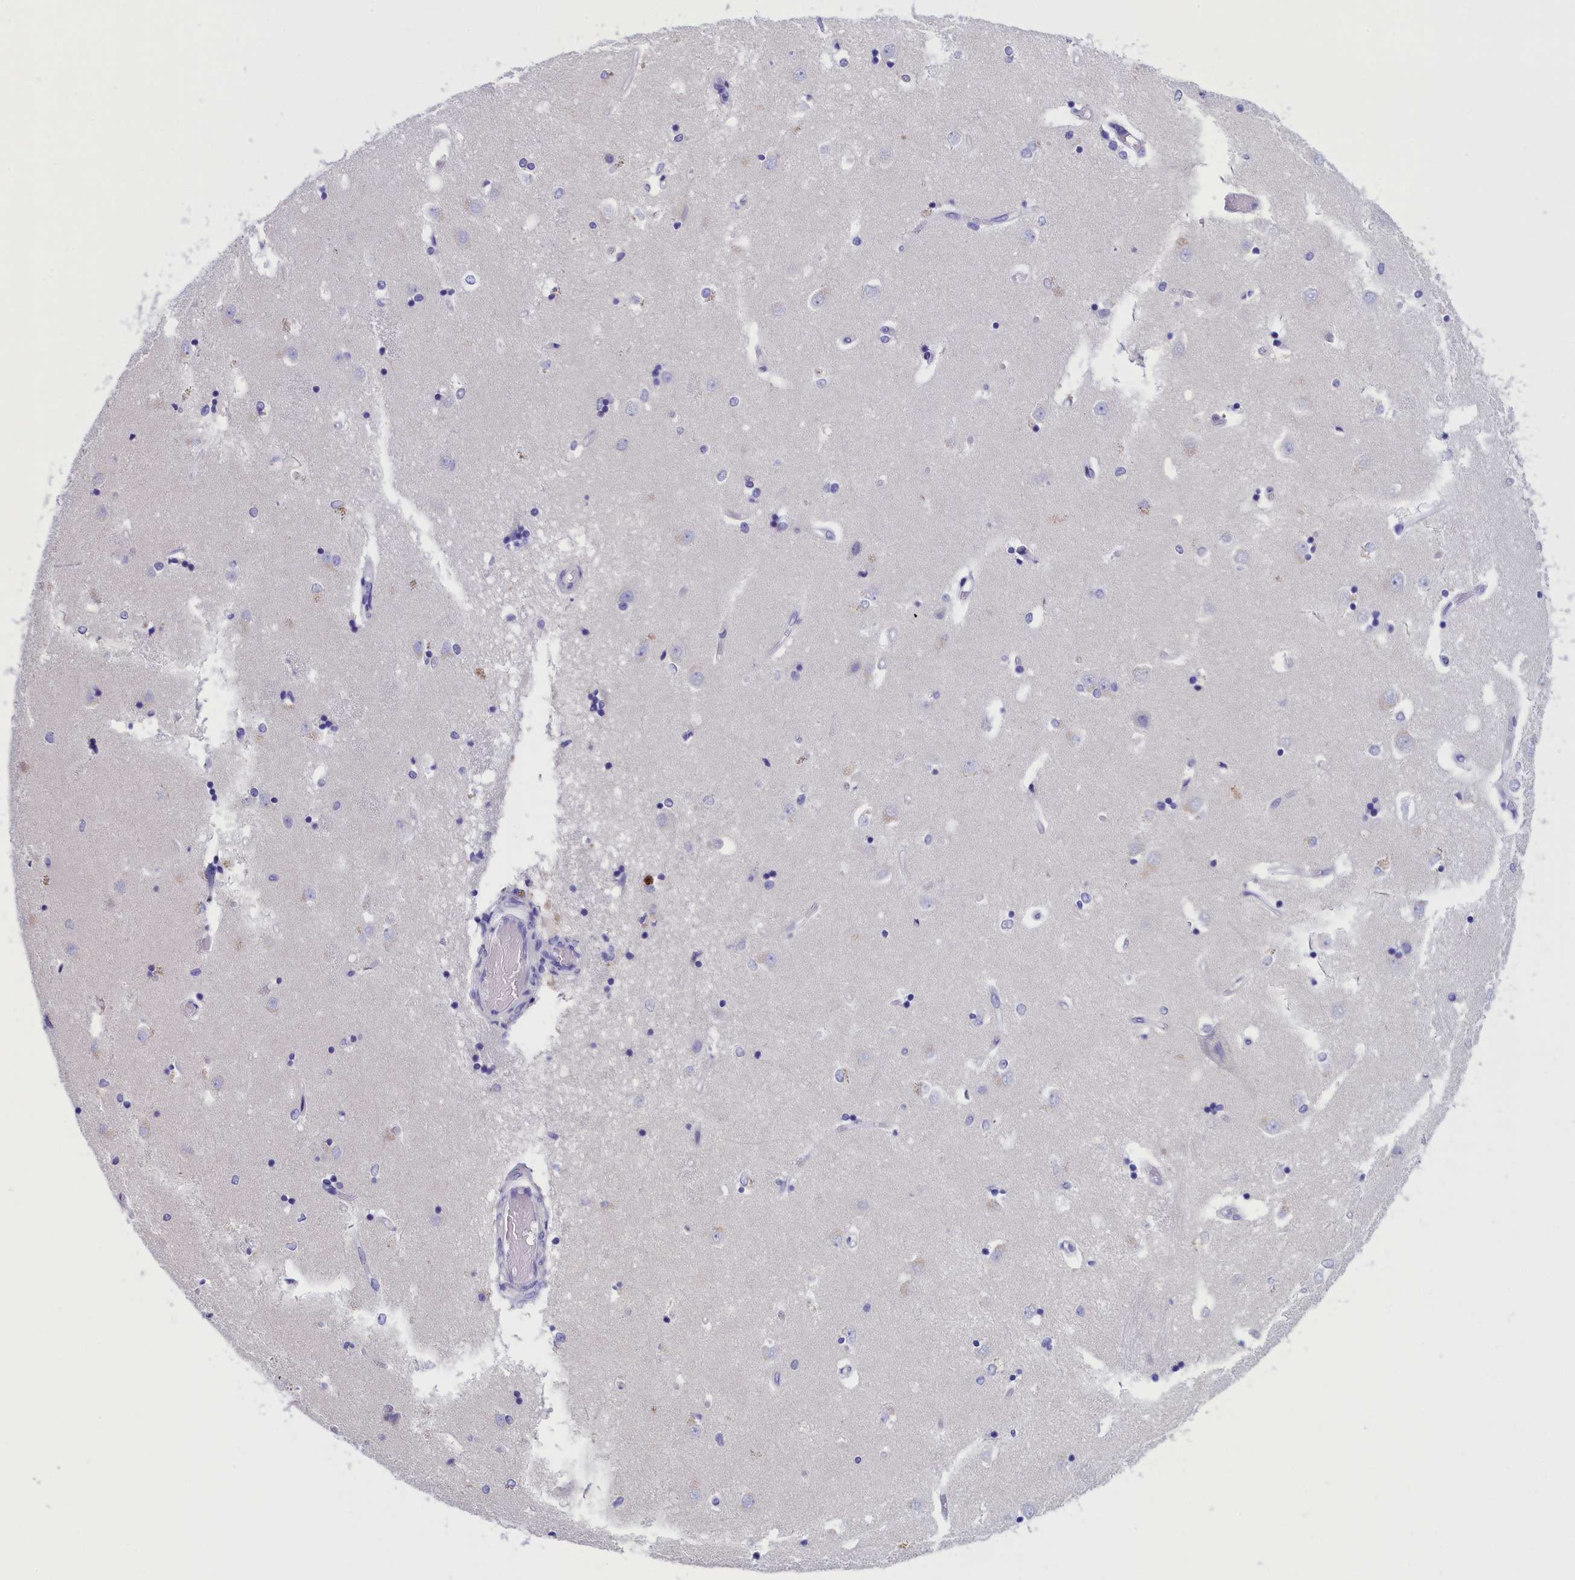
{"staining": {"intensity": "negative", "quantity": "none", "location": "none"}, "tissue": "caudate", "cell_type": "Glial cells", "image_type": "normal", "snomed": [{"axis": "morphology", "description": "Normal tissue, NOS"}, {"axis": "topography", "description": "Lateral ventricle wall"}], "caption": "Histopathology image shows no significant protein positivity in glial cells of unremarkable caudate.", "gene": "ANKRD2", "patient": {"sex": "male", "age": 45}}